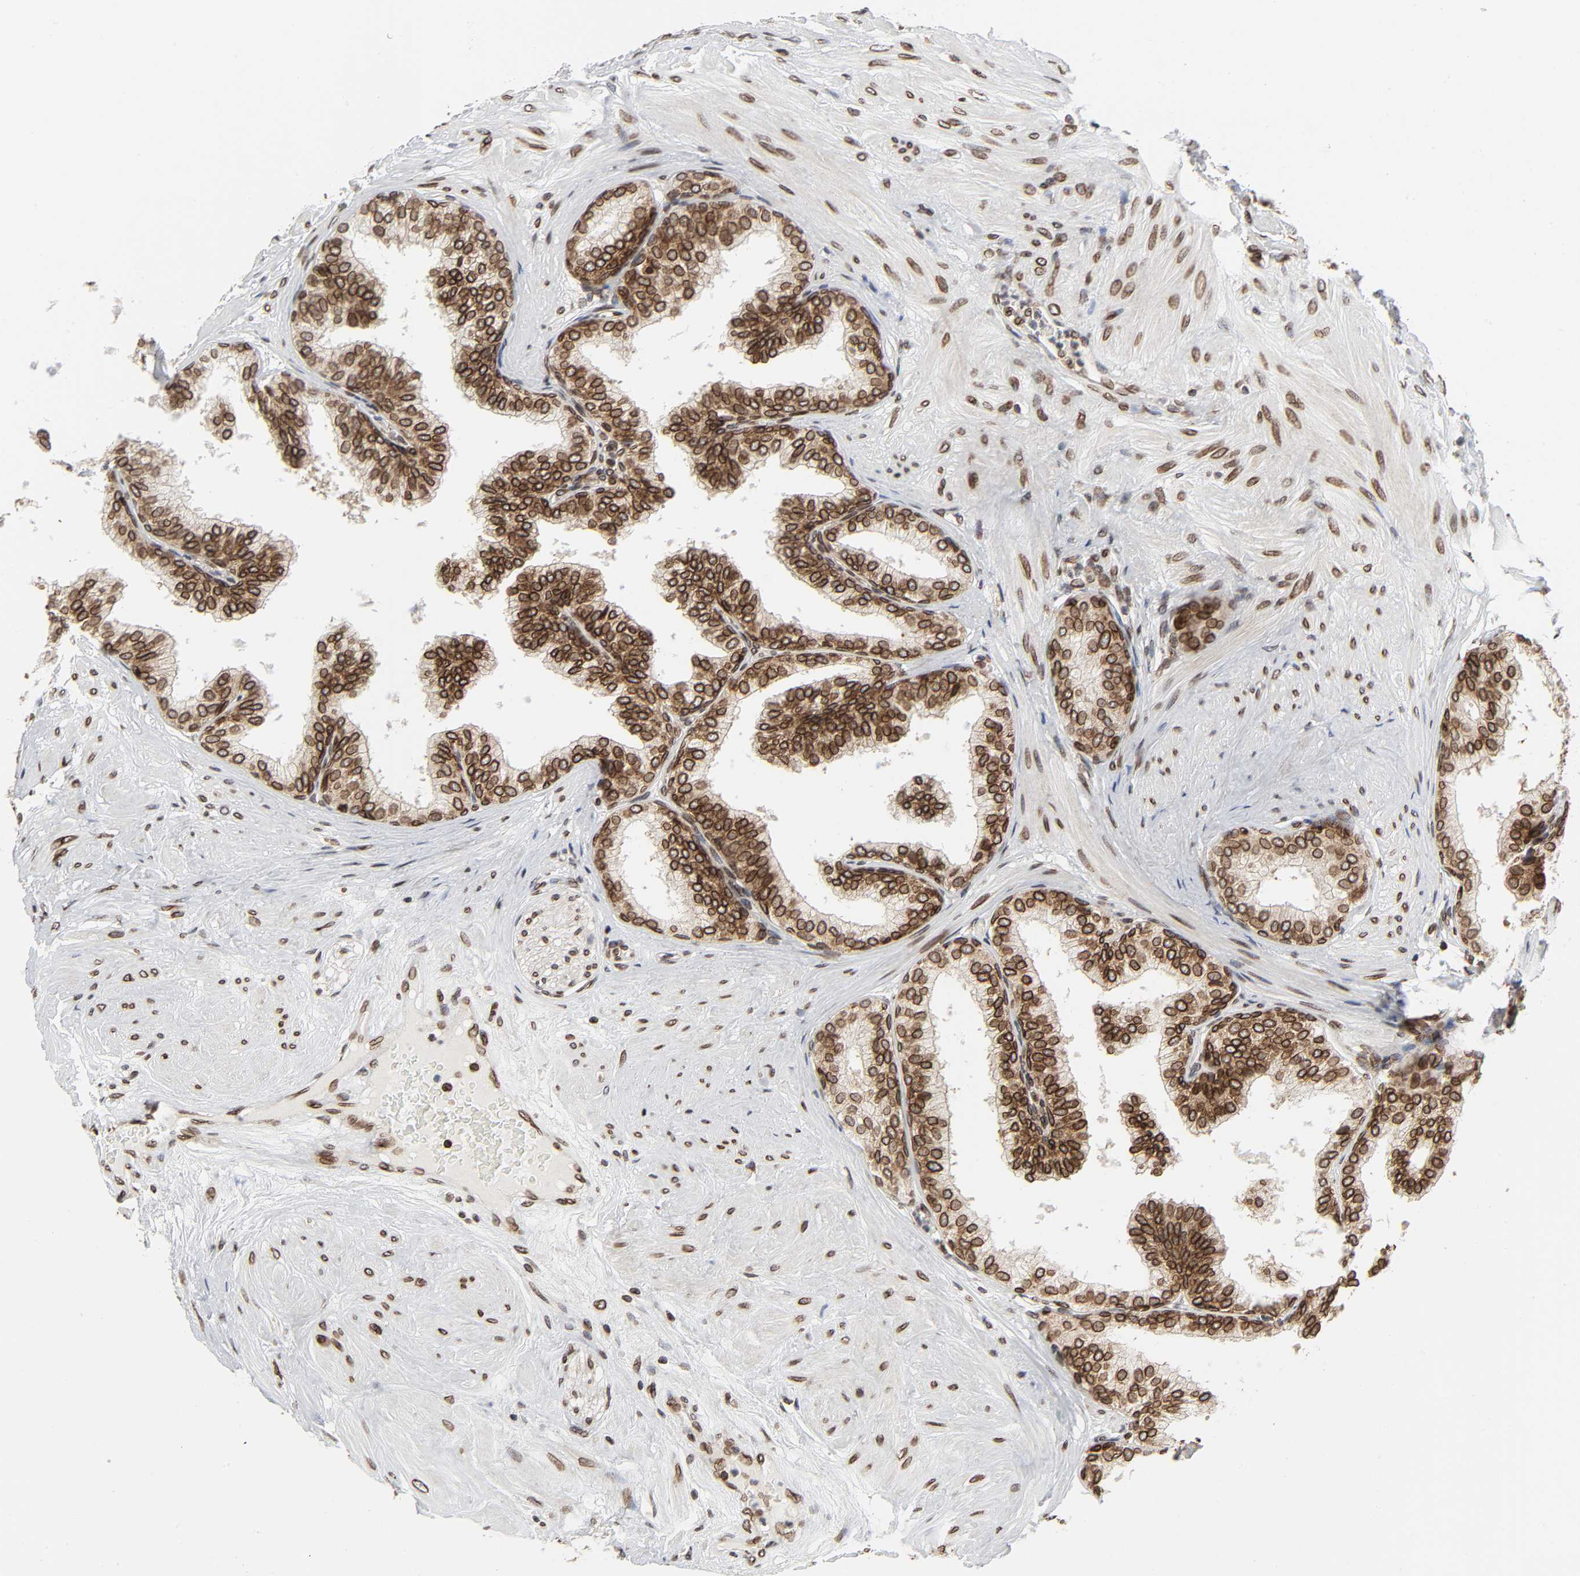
{"staining": {"intensity": "strong", "quantity": ">75%", "location": "cytoplasmic/membranous,nuclear"}, "tissue": "prostate", "cell_type": "Glandular cells", "image_type": "normal", "snomed": [{"axis": "morphology", "description": "Normal tissue, NOS"}, {"axis": "topography", "description": "Prostate"}], "caption": "Immunohistochemistry micrograph of normal prostate: prostate stained using immunohistochemistry exhibits high levels of strong protein expression localized specifically in the cytoplasmic/membranous,nuclear of glandular cells, appearing as a cytoplasmic/membranous,nuclear brown color.", "gene": "RANGAP1", "patient": {"sex": "male", "age": 60}}